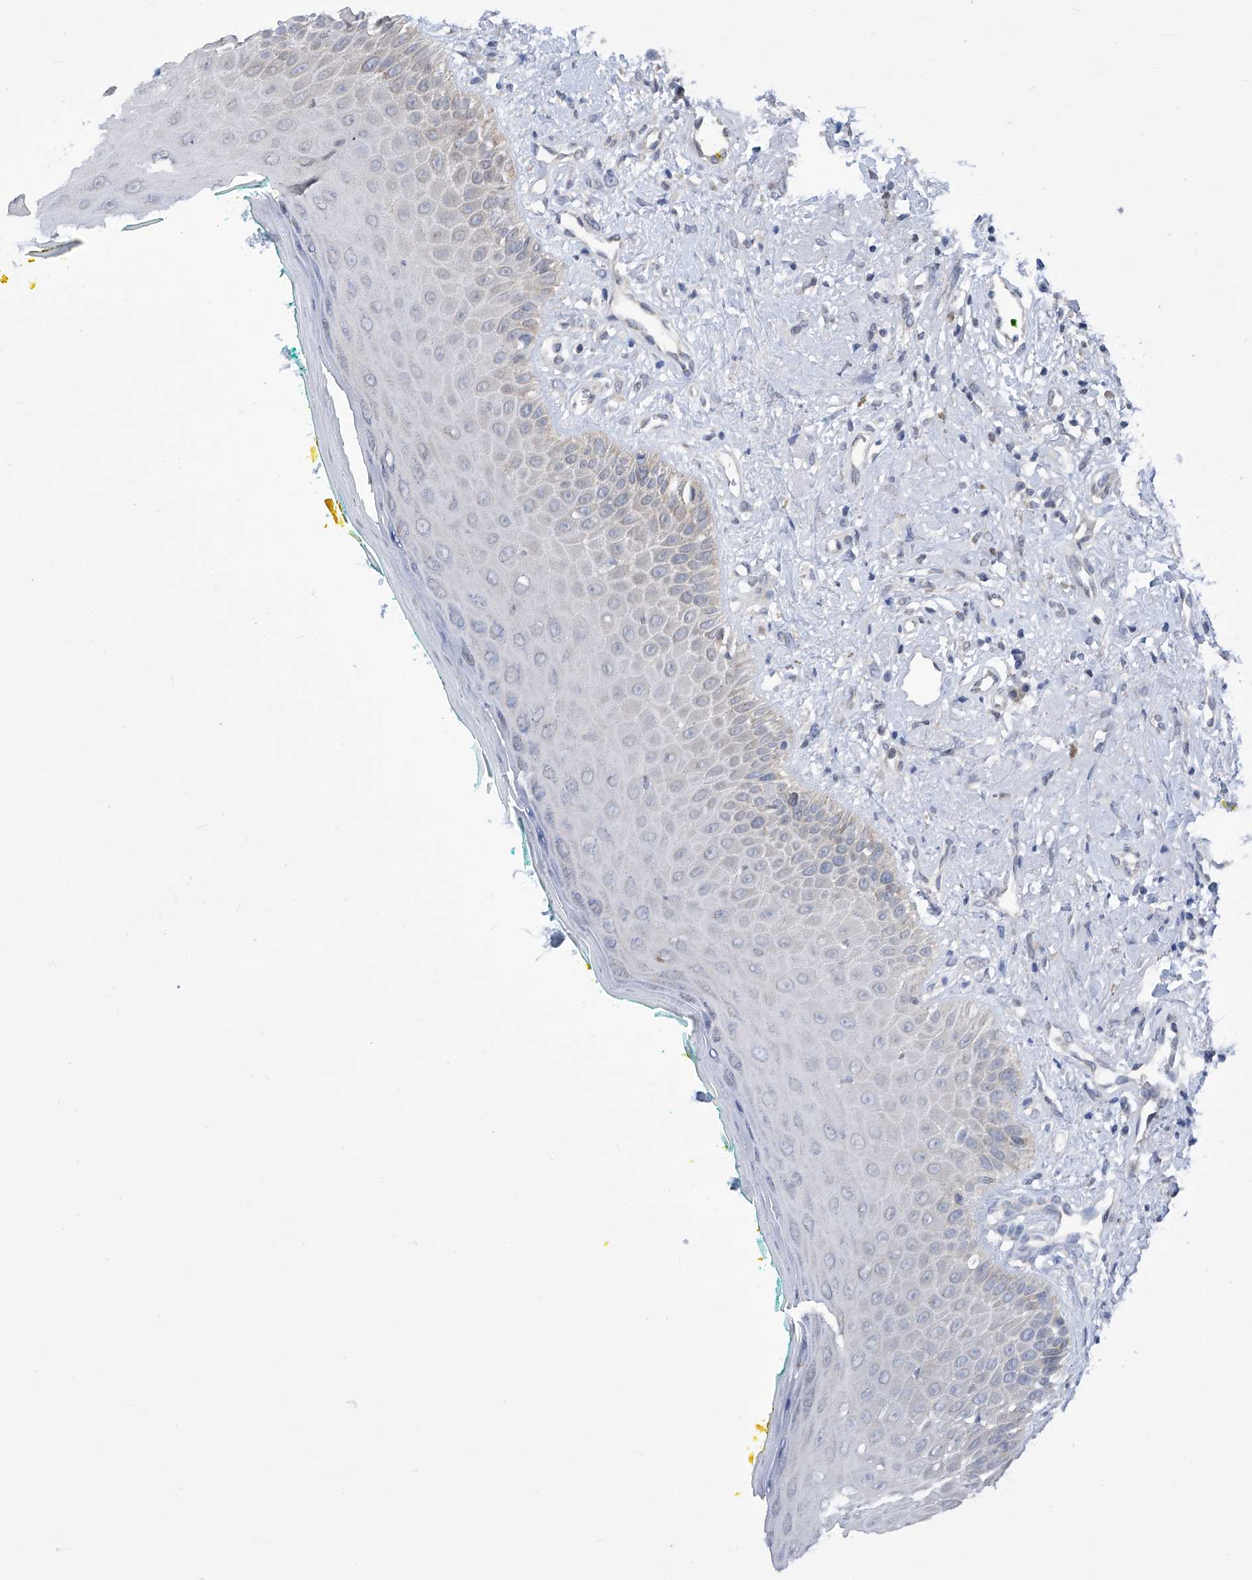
{"staining": {"intensity": "weak", "quantity": "<25%", "location": "cytoplasmic/membranous"}, "tissue": "oral mucosa", "cell_type": "Squamous epithelial cells", "image_type": "normal", "snomed": [{"axis": "morphology", "description": "Normal tissue, NOS"}, {"axis": "topography", "description": "Oral tissue"}], "caption": "The histopathology image displays no significant positivity in squamous epithelial cells of oral mucosa.", "gene": "EIF3M", "patient": {"sex": "female", "age": 70}}